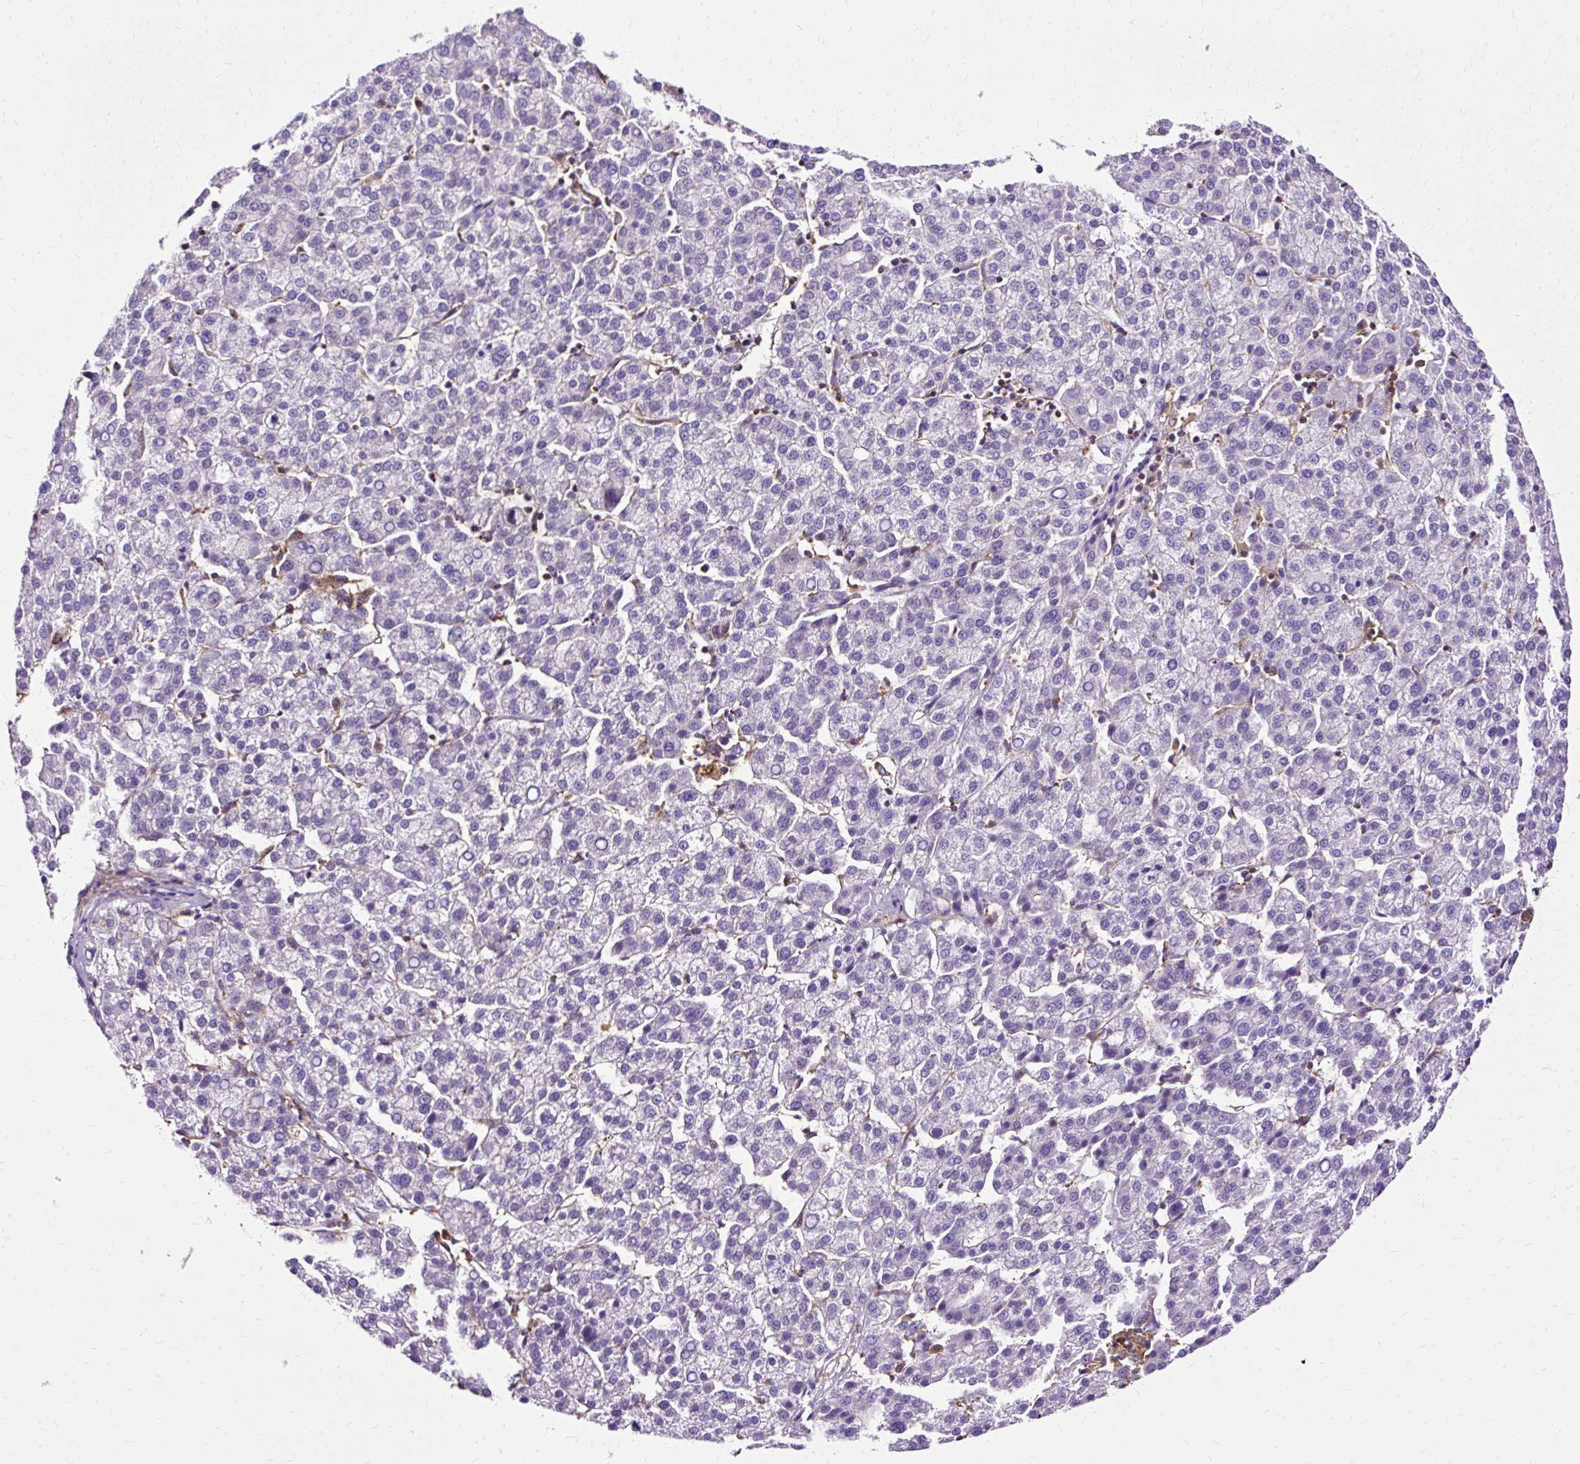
{"staining": {"intensity": "negative", "quantity": "none", "location": "none"}, "tissue": "liver cancer", "cell_type": "Tumor cells", "image_type": "cancer", "snomed": [{"axis": "morphology", "description": "Carcinoma, Hepatocellular, NOS"}, {"axis": "topography", "description": "Liver"}], "caption": "Immunohistochemistry micrograph of neoplastic tissue: human liver cancer stained with DAB (3,3'-diaminobenzidine) shows no significant protein staining in tumor cells.", "gene": "TWF2", "patient": {"sex": "female", "age": 58}}